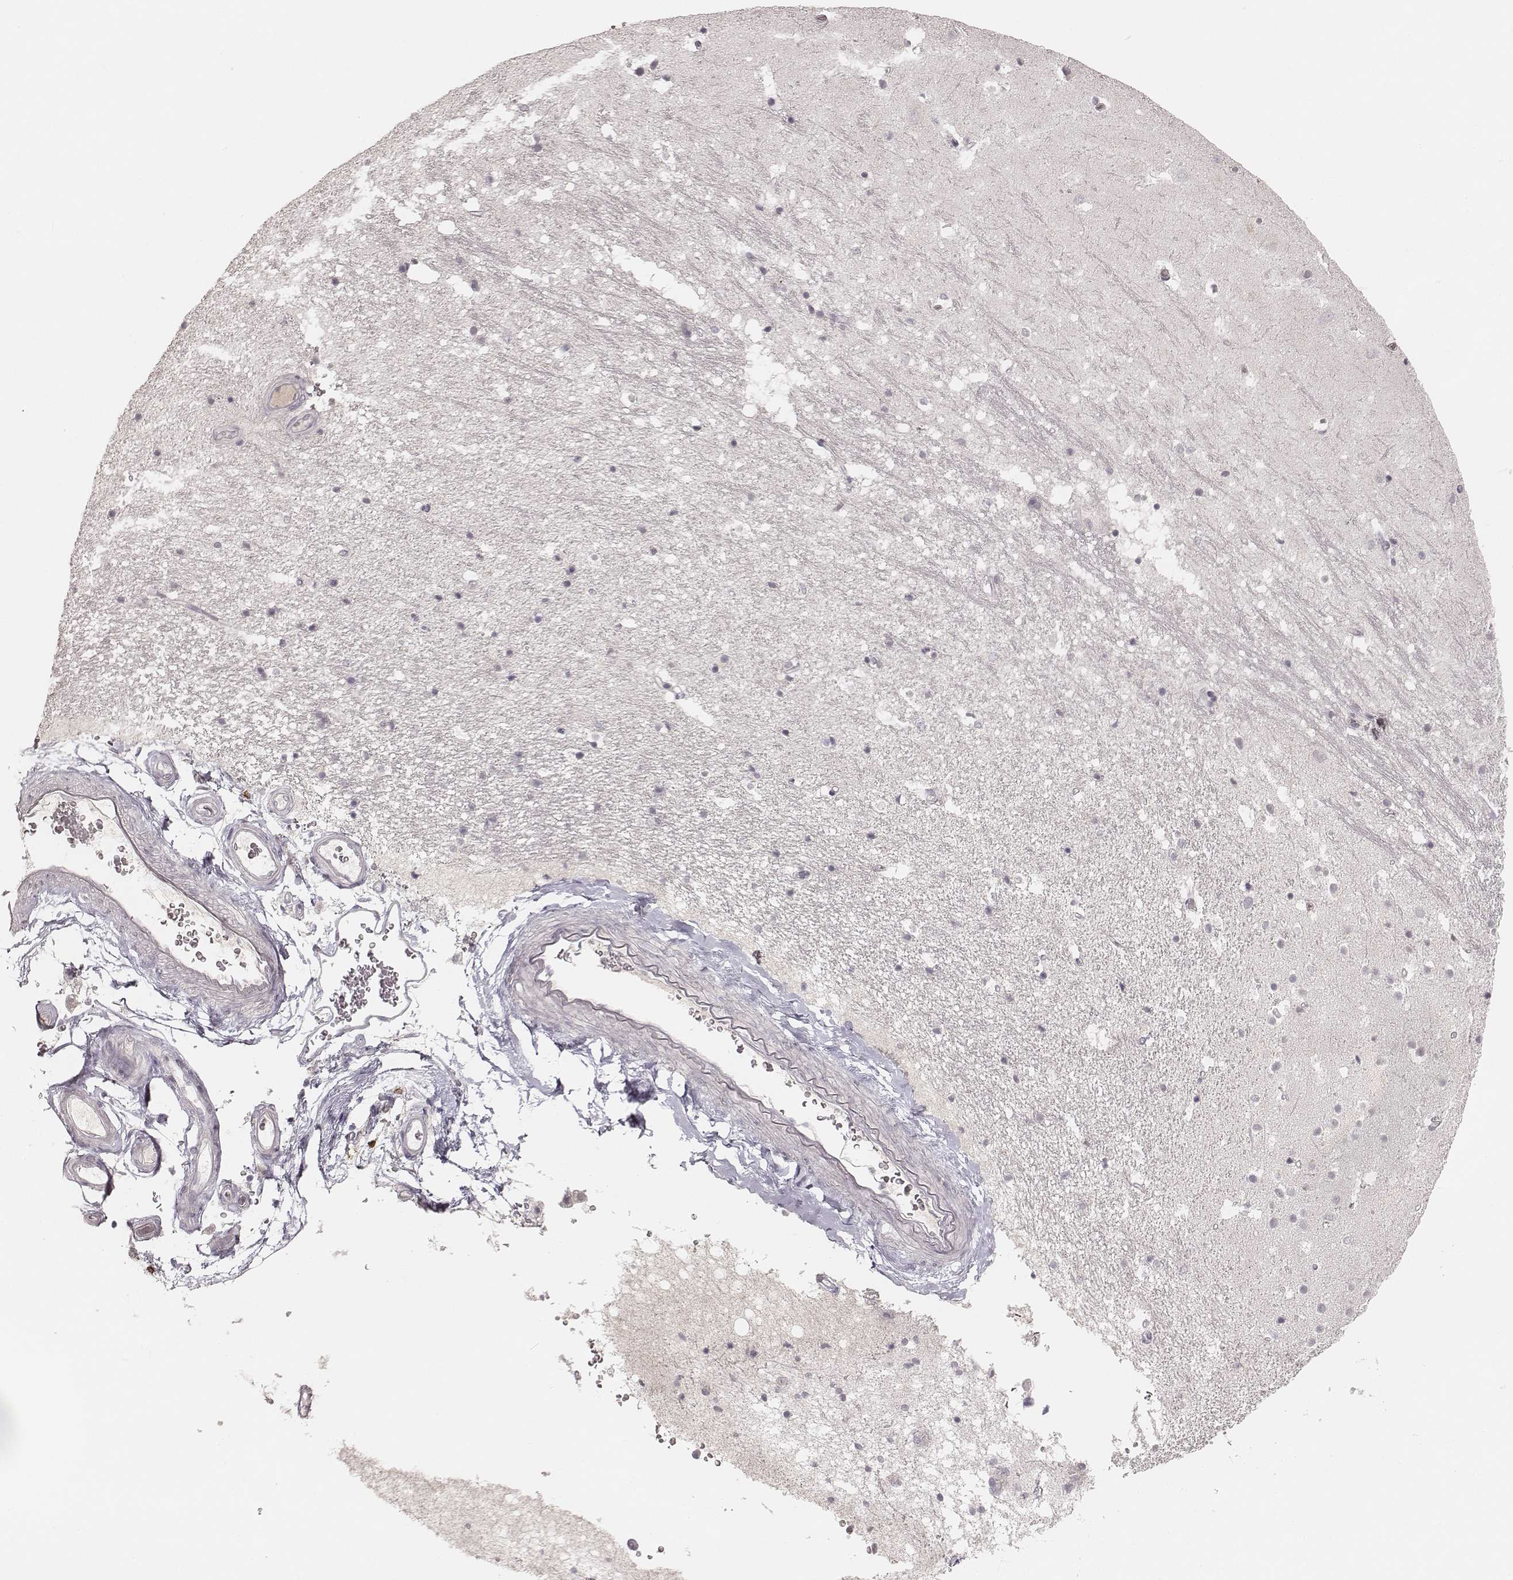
{"staining": {"intensity": "negative", "quantity": "none", "location": "none"}, "tissue": "hippocampus", "cell_type": "Glial cells", "image_type": "normal", "snomed": [{"axis": "morphology", "description": "Normal tissue, NOS"}, {"axis": "topography", "description": "Hippocampus"}], "caption": "The photomicrograph demonstrates no staining of glial cells in unremarkable hippocampus. (Brightfield microscopy of DAB immunohistochemistry (IHC) at high magnification).", "gene": "CD8A", "patient": {"sex": "male", "age": 44}}